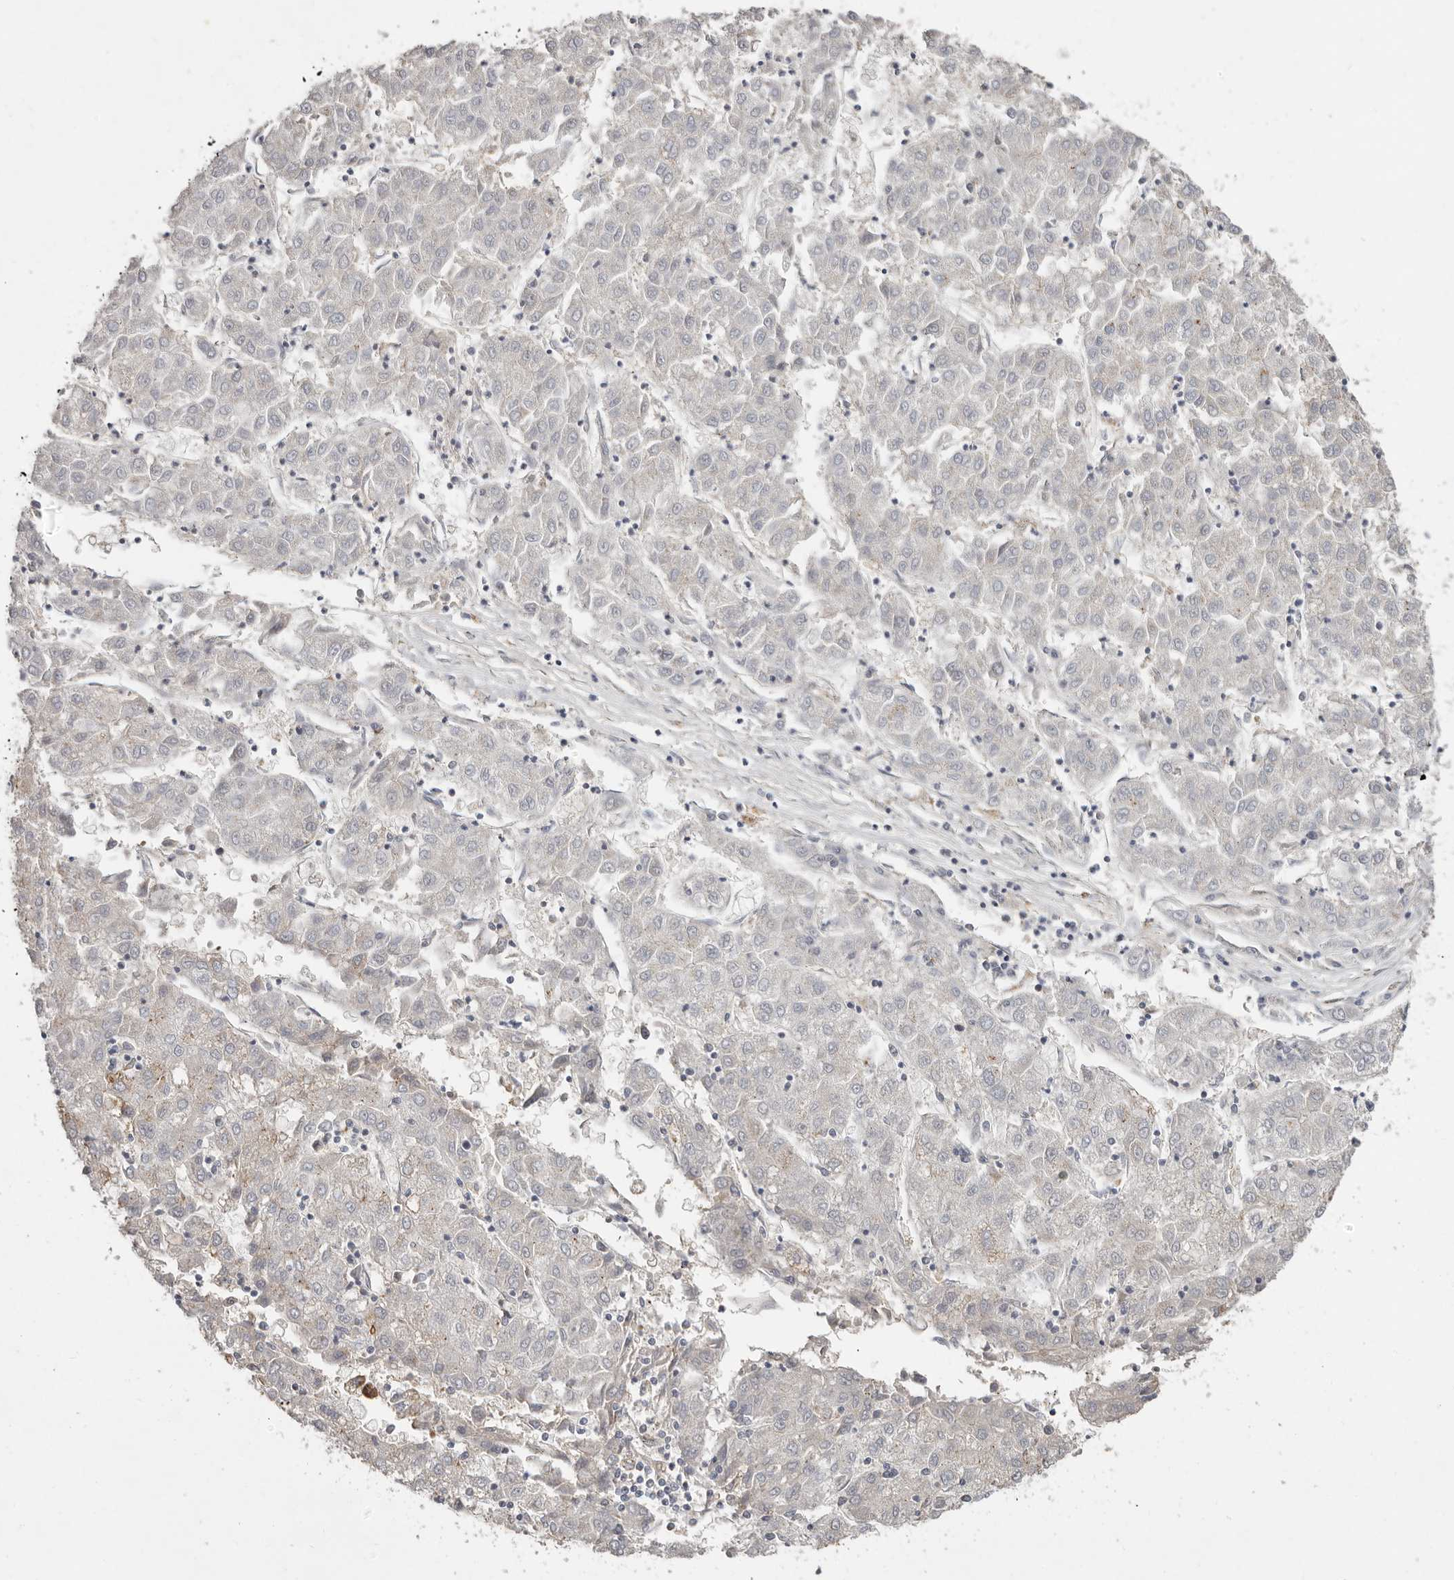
{"staining": {"intensity": "negative", "quantity": "none", "location": "none"}, "tissue": "liver cancer", "cell_type": "Tumor cells", "image_type": "cancer", "snomed": [{"axis": "morphology", "description": "Carcinoma, Hepatocellular, NOS"}, {"axis": "topography", "description": "Liver"}], "caption": "There is no significant positivity in tumor cells of liver cancer. (Immunohistochemistry, brightfield microscopy, high magnification).", "gene": "KIF26B", "patient": {"sex": "male", "age": 72}}